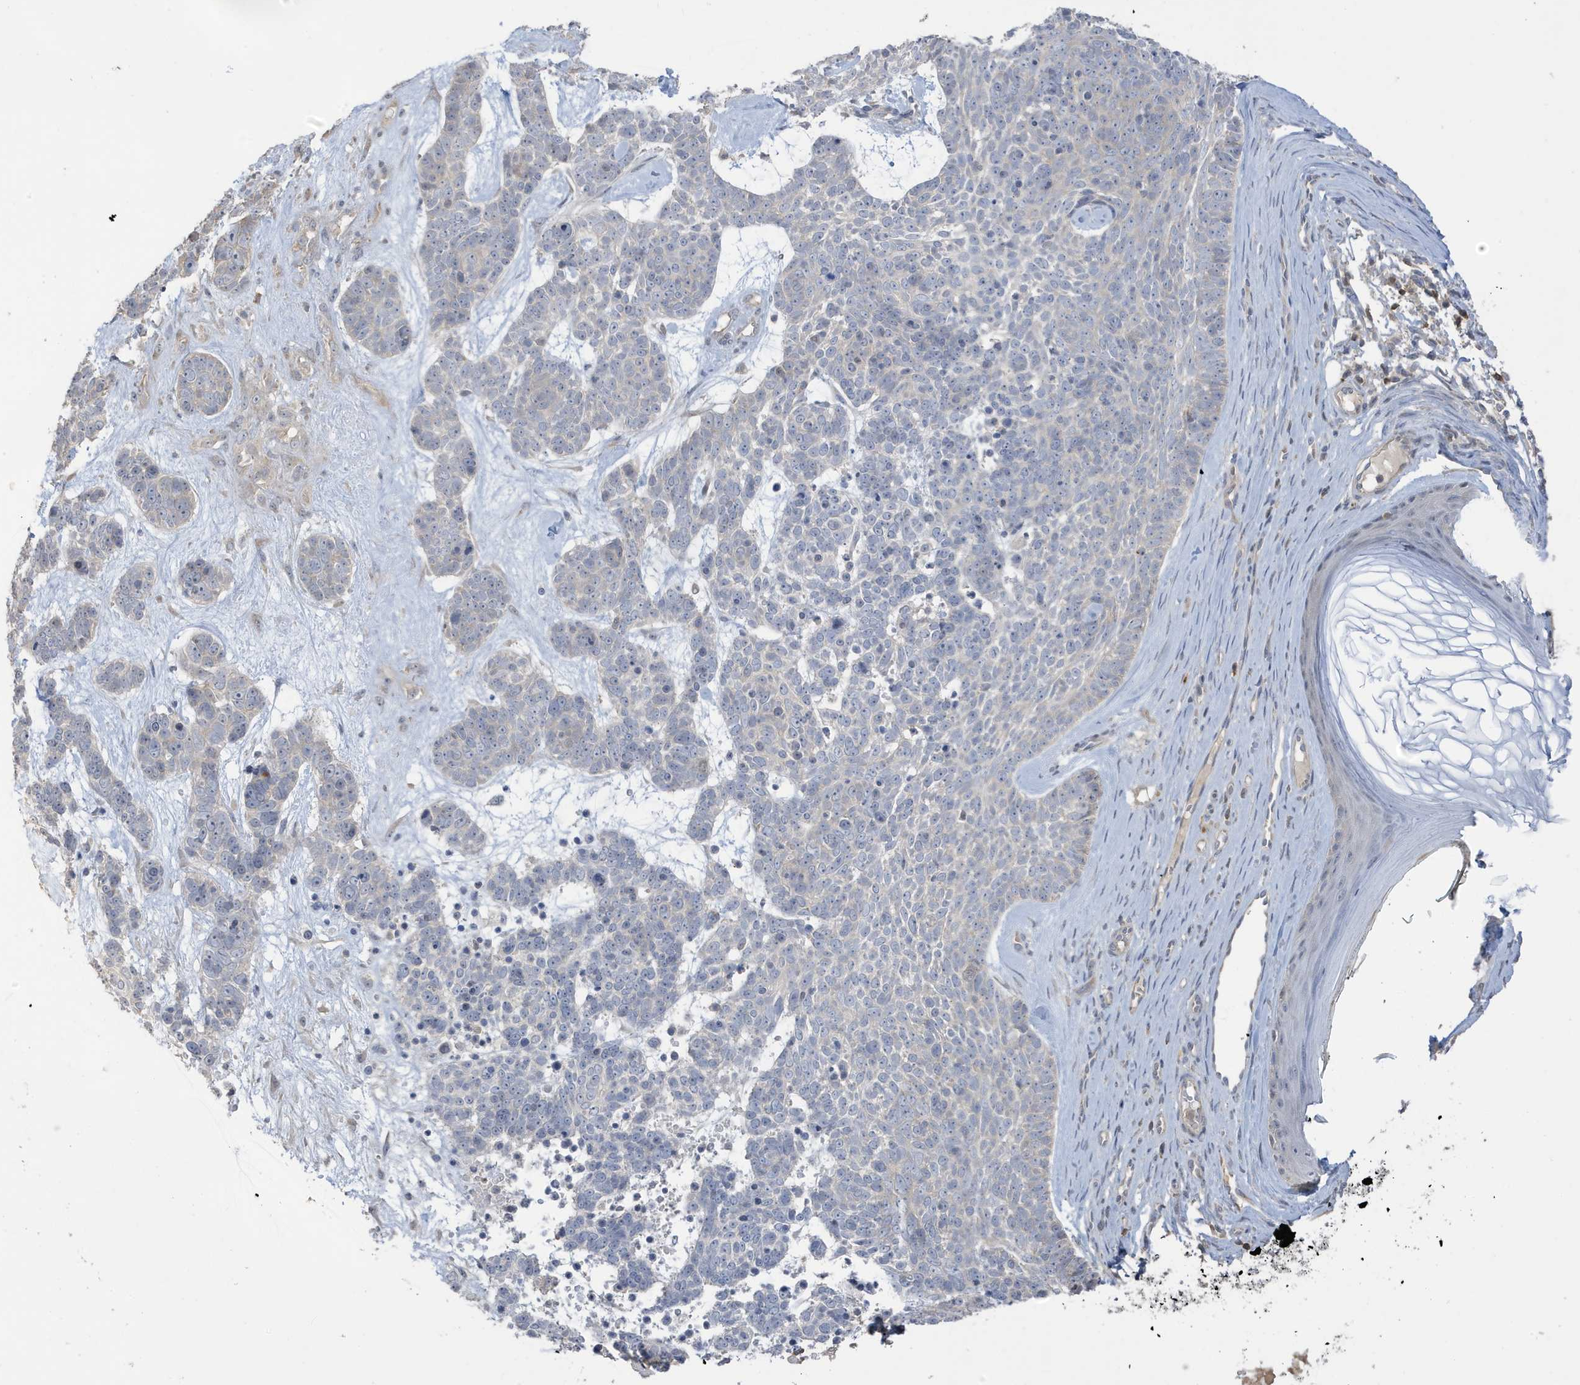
{"staining": {"intensity": "negative", "quantity": "none", "location": "none"}, "tissue": "skin cancer", "cell_type": "Tumor cells", "image_type": "cancer", "snomed": [{"axis": "morphology", "description": "Basal cell carcinoma"}, {"axis": "topography", "description": "Skin"}], "caption": "Immunohistochemical staining of human skin cancer (basal cell carcinoma) demonstrates no significant expression in tumor cells.", "gene": "TAB3", "patient": {"sex": "female", "age": 81}}